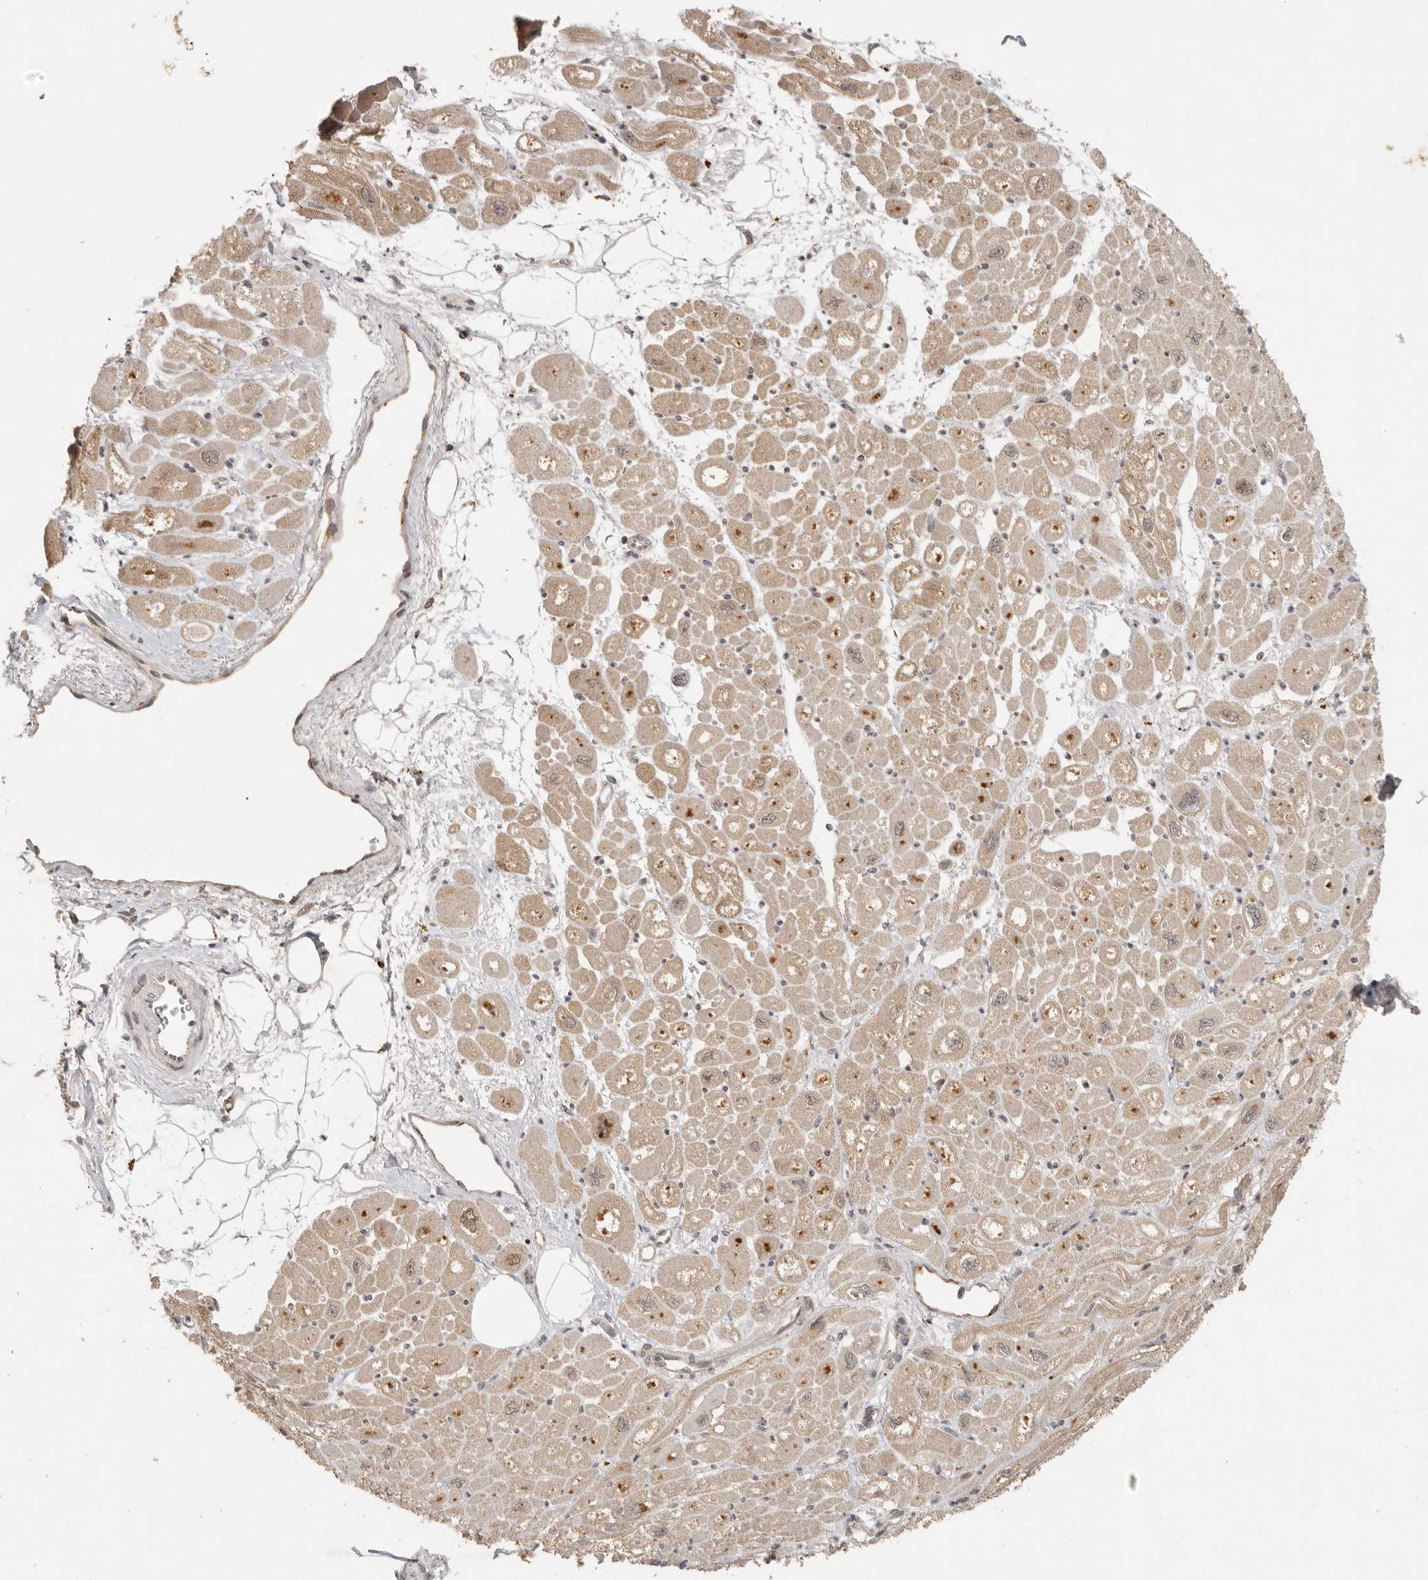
{"staining": {"intensity": "moderate", "quantity": ">75%", "location": "cytoplasmic/membranous"}, "tissue": "heart muscle", "cell_type": "Cardiomyocytes", "image_type": "normal", "snomed": [{"axis": "morphology", "description": "Normal tissue, NOS"}, {"axis": "topography", "description": "Heart"}], "caption": "Immunohistochemistry (DAB) staining of unremarkable human heart muscle shows moderate cytoplasmic/membranous protein staining in approximately >75% of cardiomyocytes.", "gene": "LRRC75A", "patient": {"sex": "male", "age": 50}}